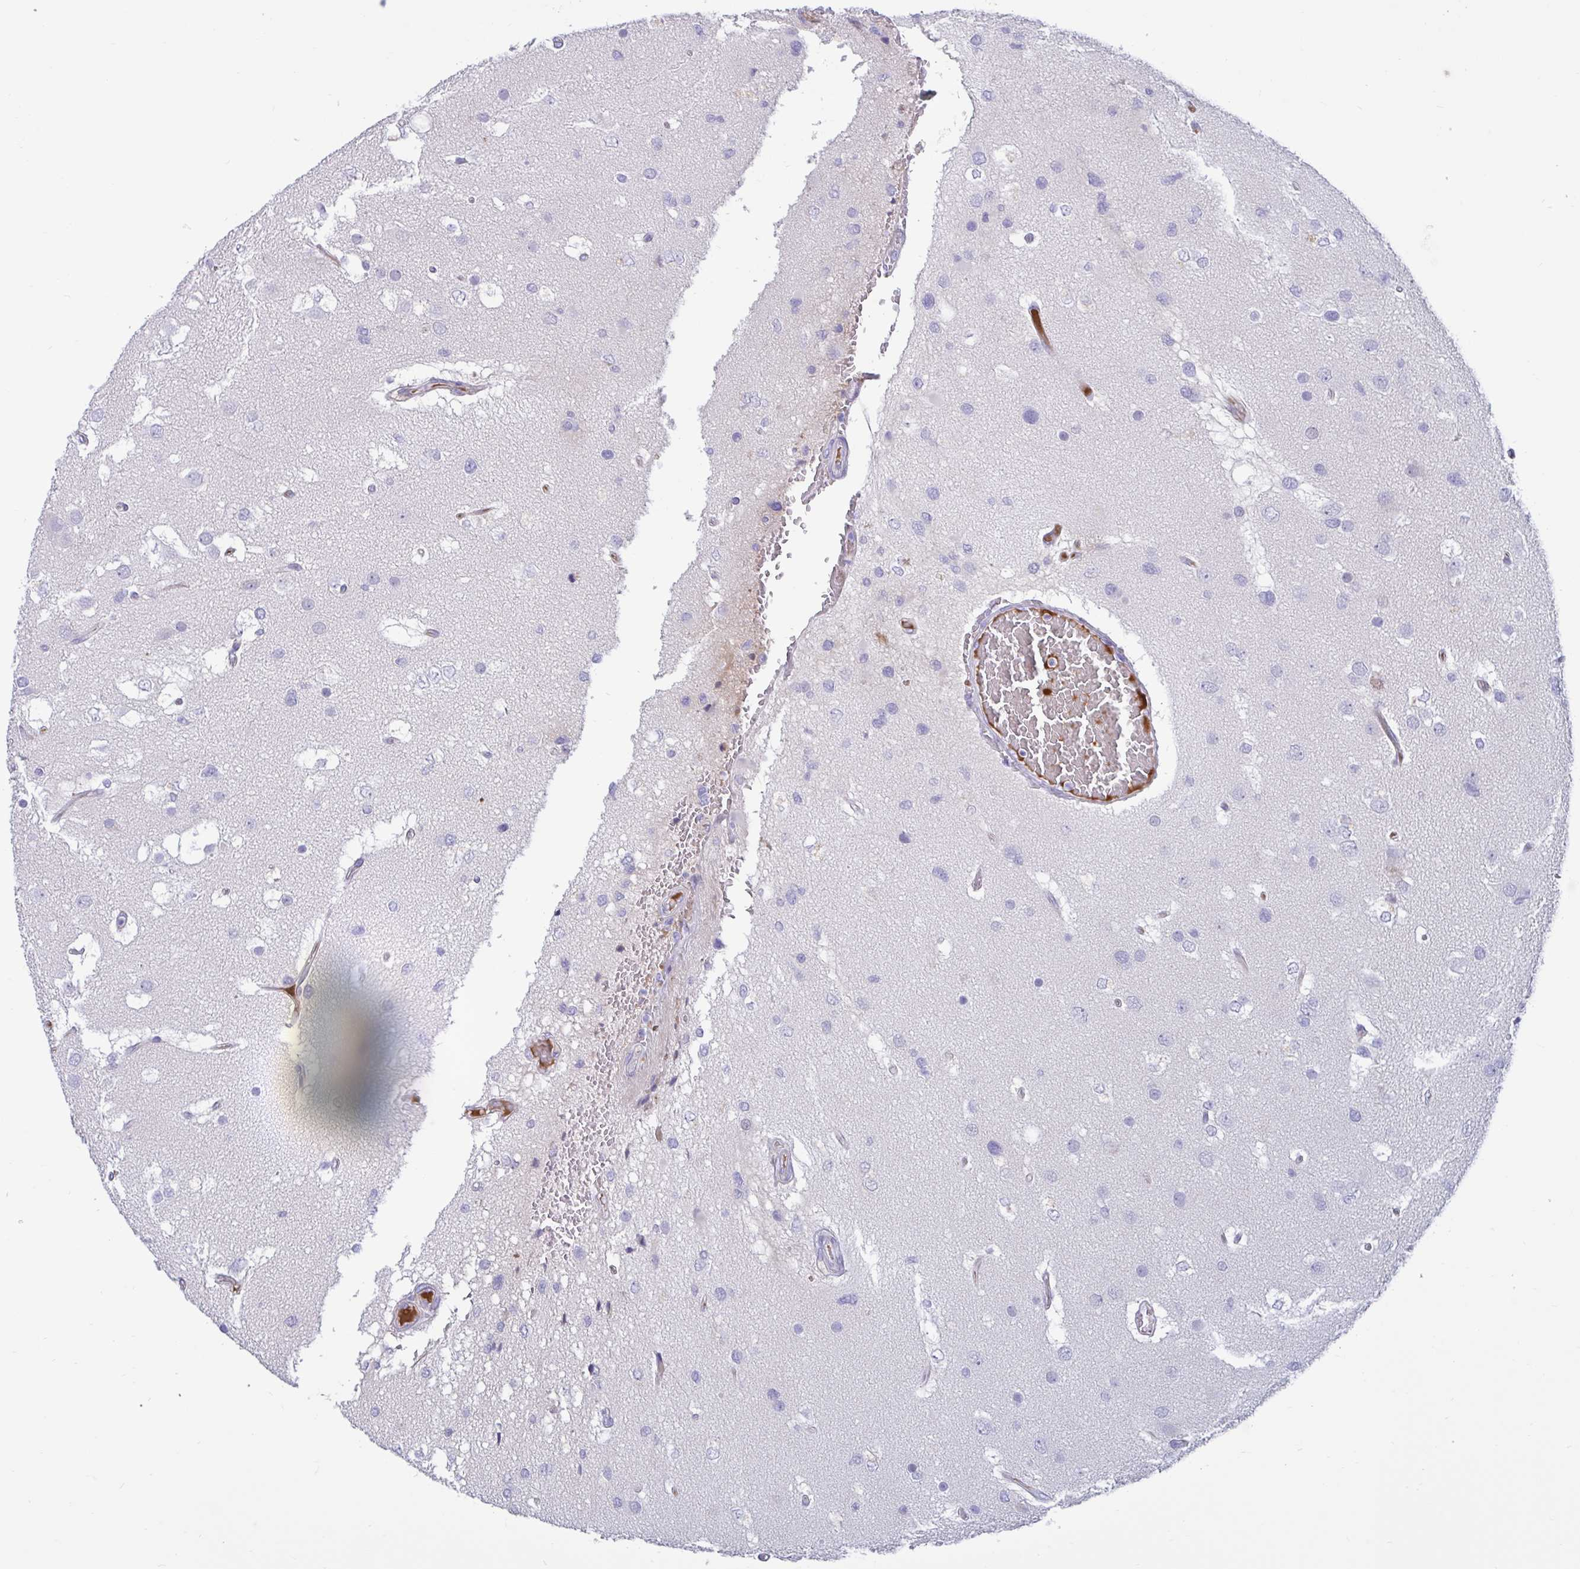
{"staining": {"intensity": "negative", "quantity": "none", "location": "none"}, "tissue": "glioma", "cell_type": "Tumor cells", "image_type": "cancer", "snomed": [{"axis": "morphology", "description": "Glioma, malignant, High grade"}, {"axis": "topography", "description": "Brain"}], "caption": "This image is of glioma stained with IHC to label a protein in brown with the nuclei are counter-stained blue. There is no expression in tumor cells. (Immunohistochemistry (ihc), brightfield microscopy, high magnification).", "gene": "FAM219B", "patient": {"sex": "male", "age": 53}}